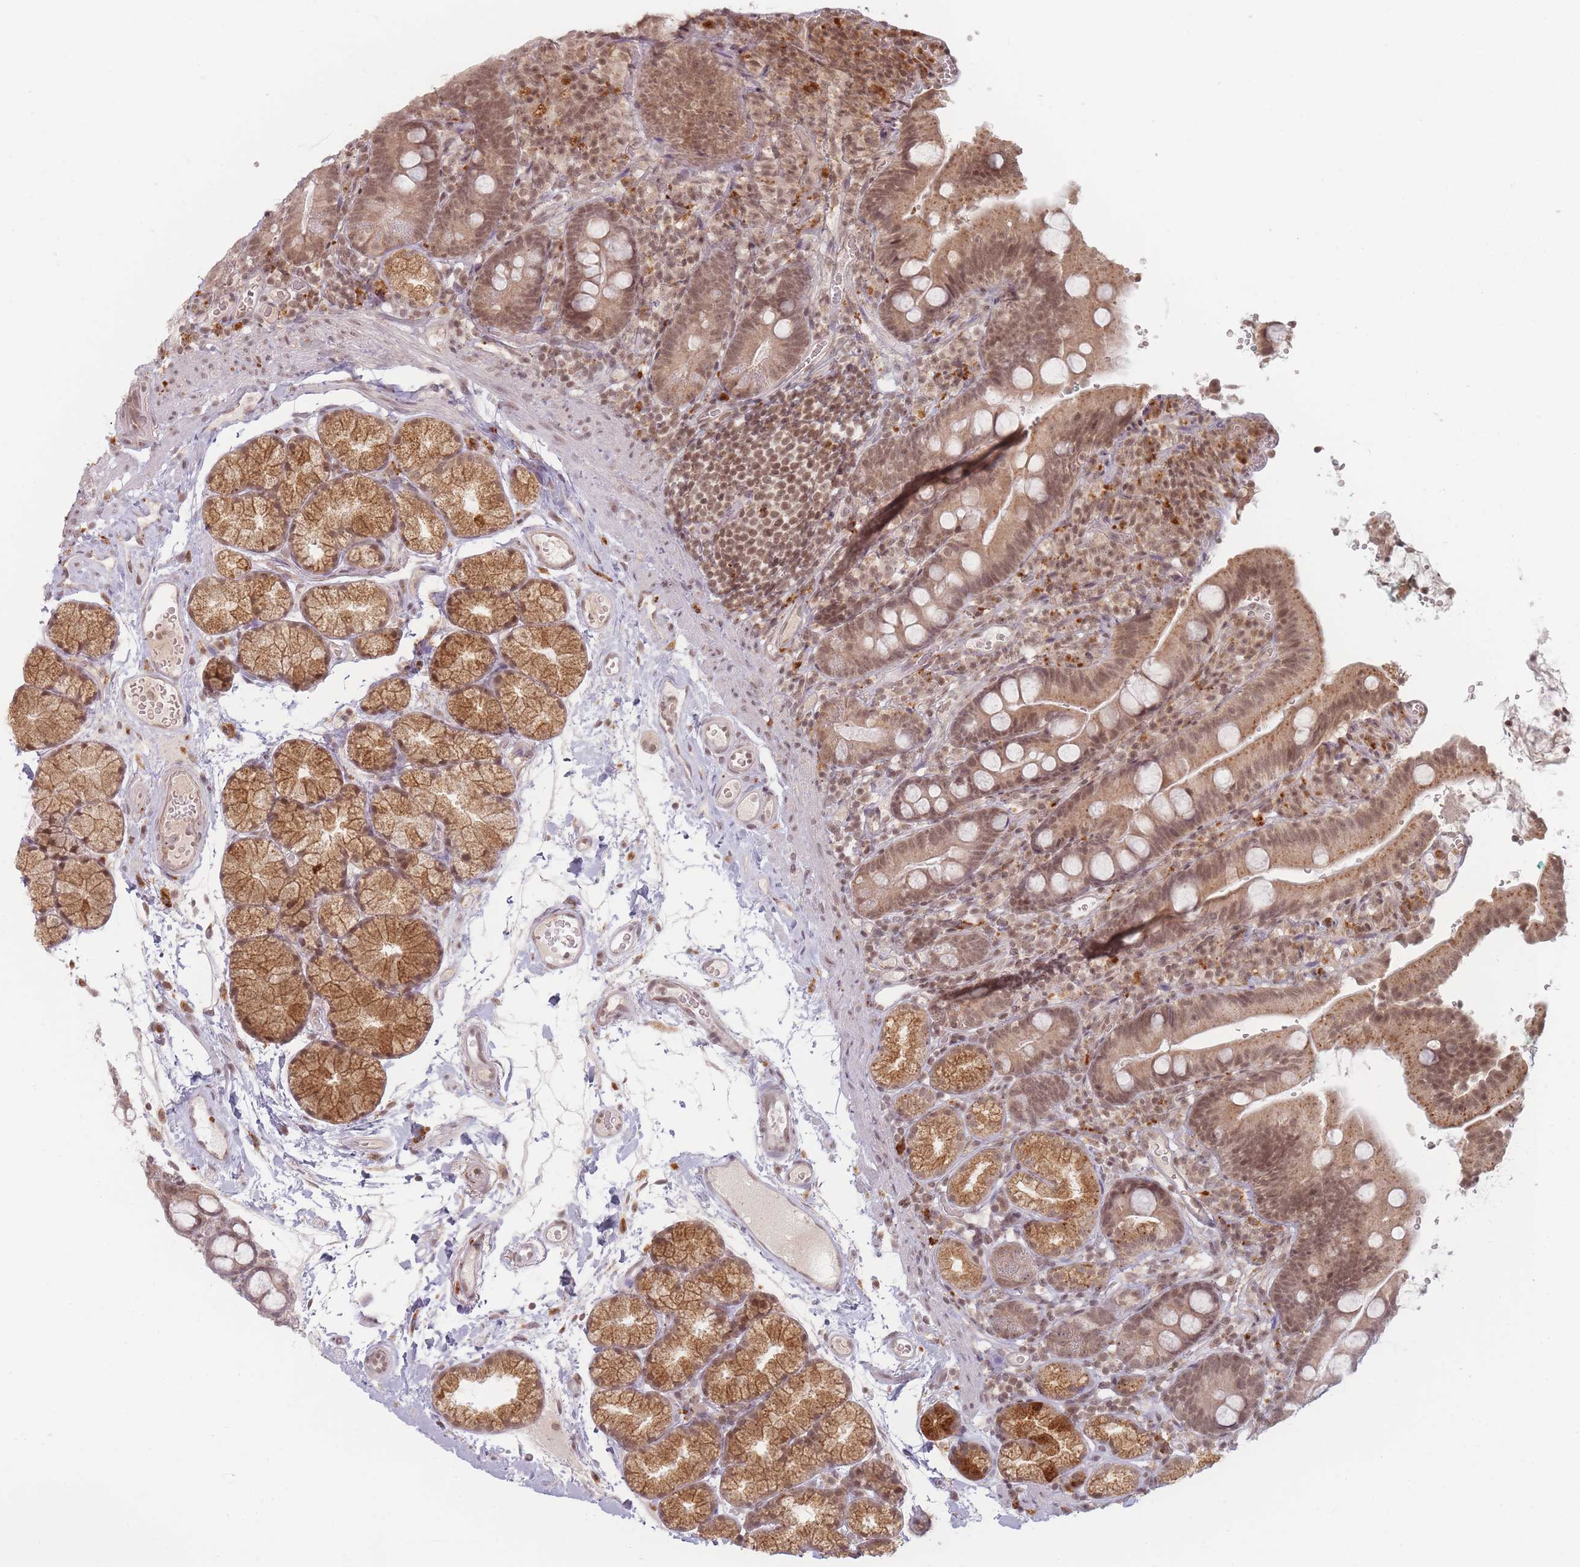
{"staining": {"intensity": "moderate", "quantity": ">75%", "location": "cytoplasmic/membranous,nuclear"}, "tissue": "duodenum", "cell_type": "Glandular cells", "image_type": "normal", "snomed": [{"axis": "morphology", "description": "Normal tissue, NOS"}, {"axis": "topography", "description": "Duodenum"}], "caption": "A micrograph of human duodenum stained for a protein displays moderate cytoplasmic/membranous,nuclear brown staining in glandular cells.", "gene": "SPATA45", "patient": {"sex": "female", "age": 67}}